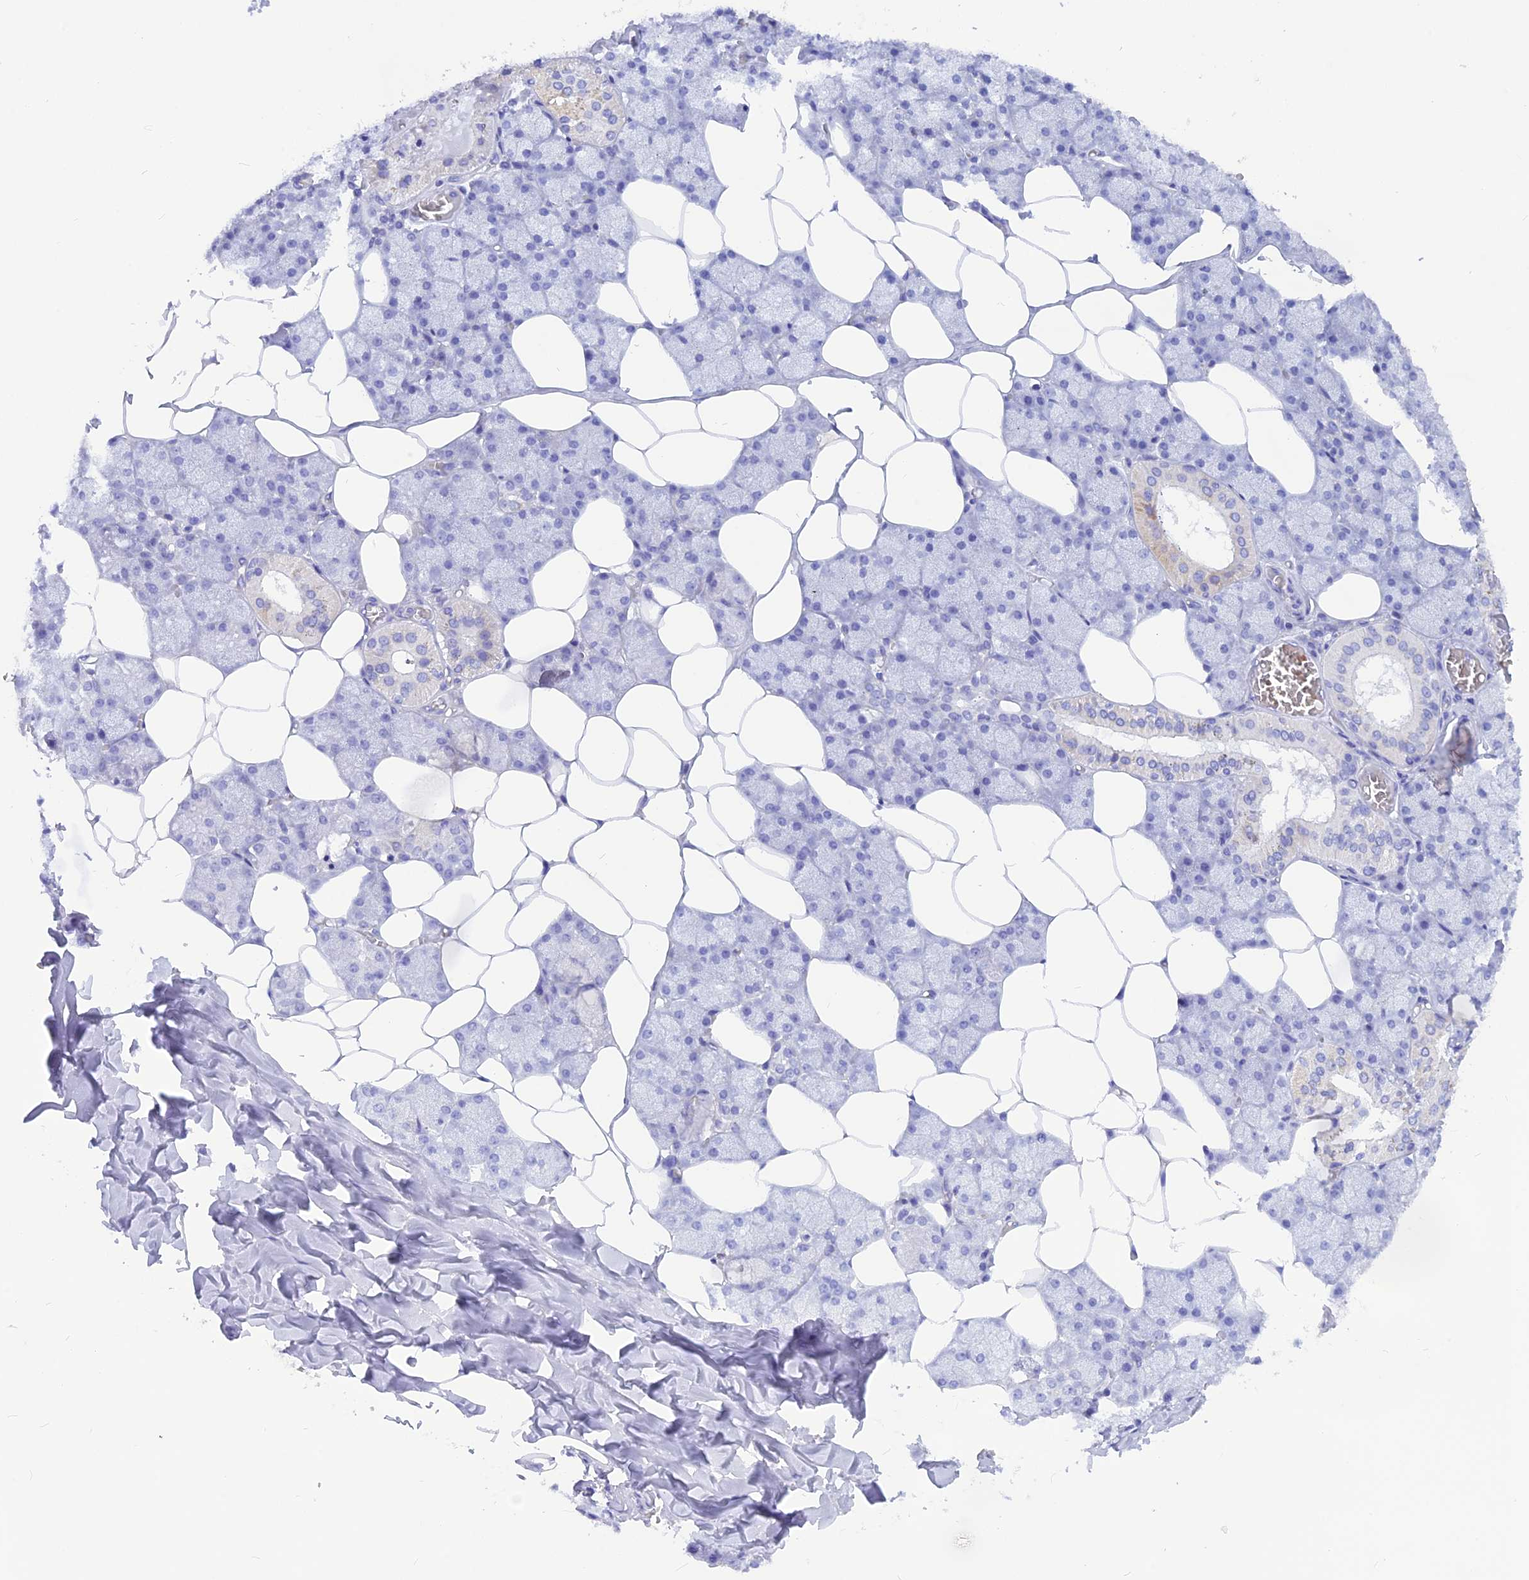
{"staining": {"intensity": "moderate", "quantity": "<25%", "location": "cytoplasmic/membranous"}, "tissue": "salivary gland", "cell_type": "Glandular cells", "image_type": "normal", "snomed": [{"axis": "morphology", "description": "Normal tissue, NOS"}, {"axis": "topography", "description": "Salivary gland"}], "caption": "This is a micrograph of immunohistochemistry staining of unremarkable salivary gland, which shows moderate expression in the cytoplasmic/membranous of glandular cells.", "gene": "GLYATL1B", "patient": {"sex": "male", "age": 62}}